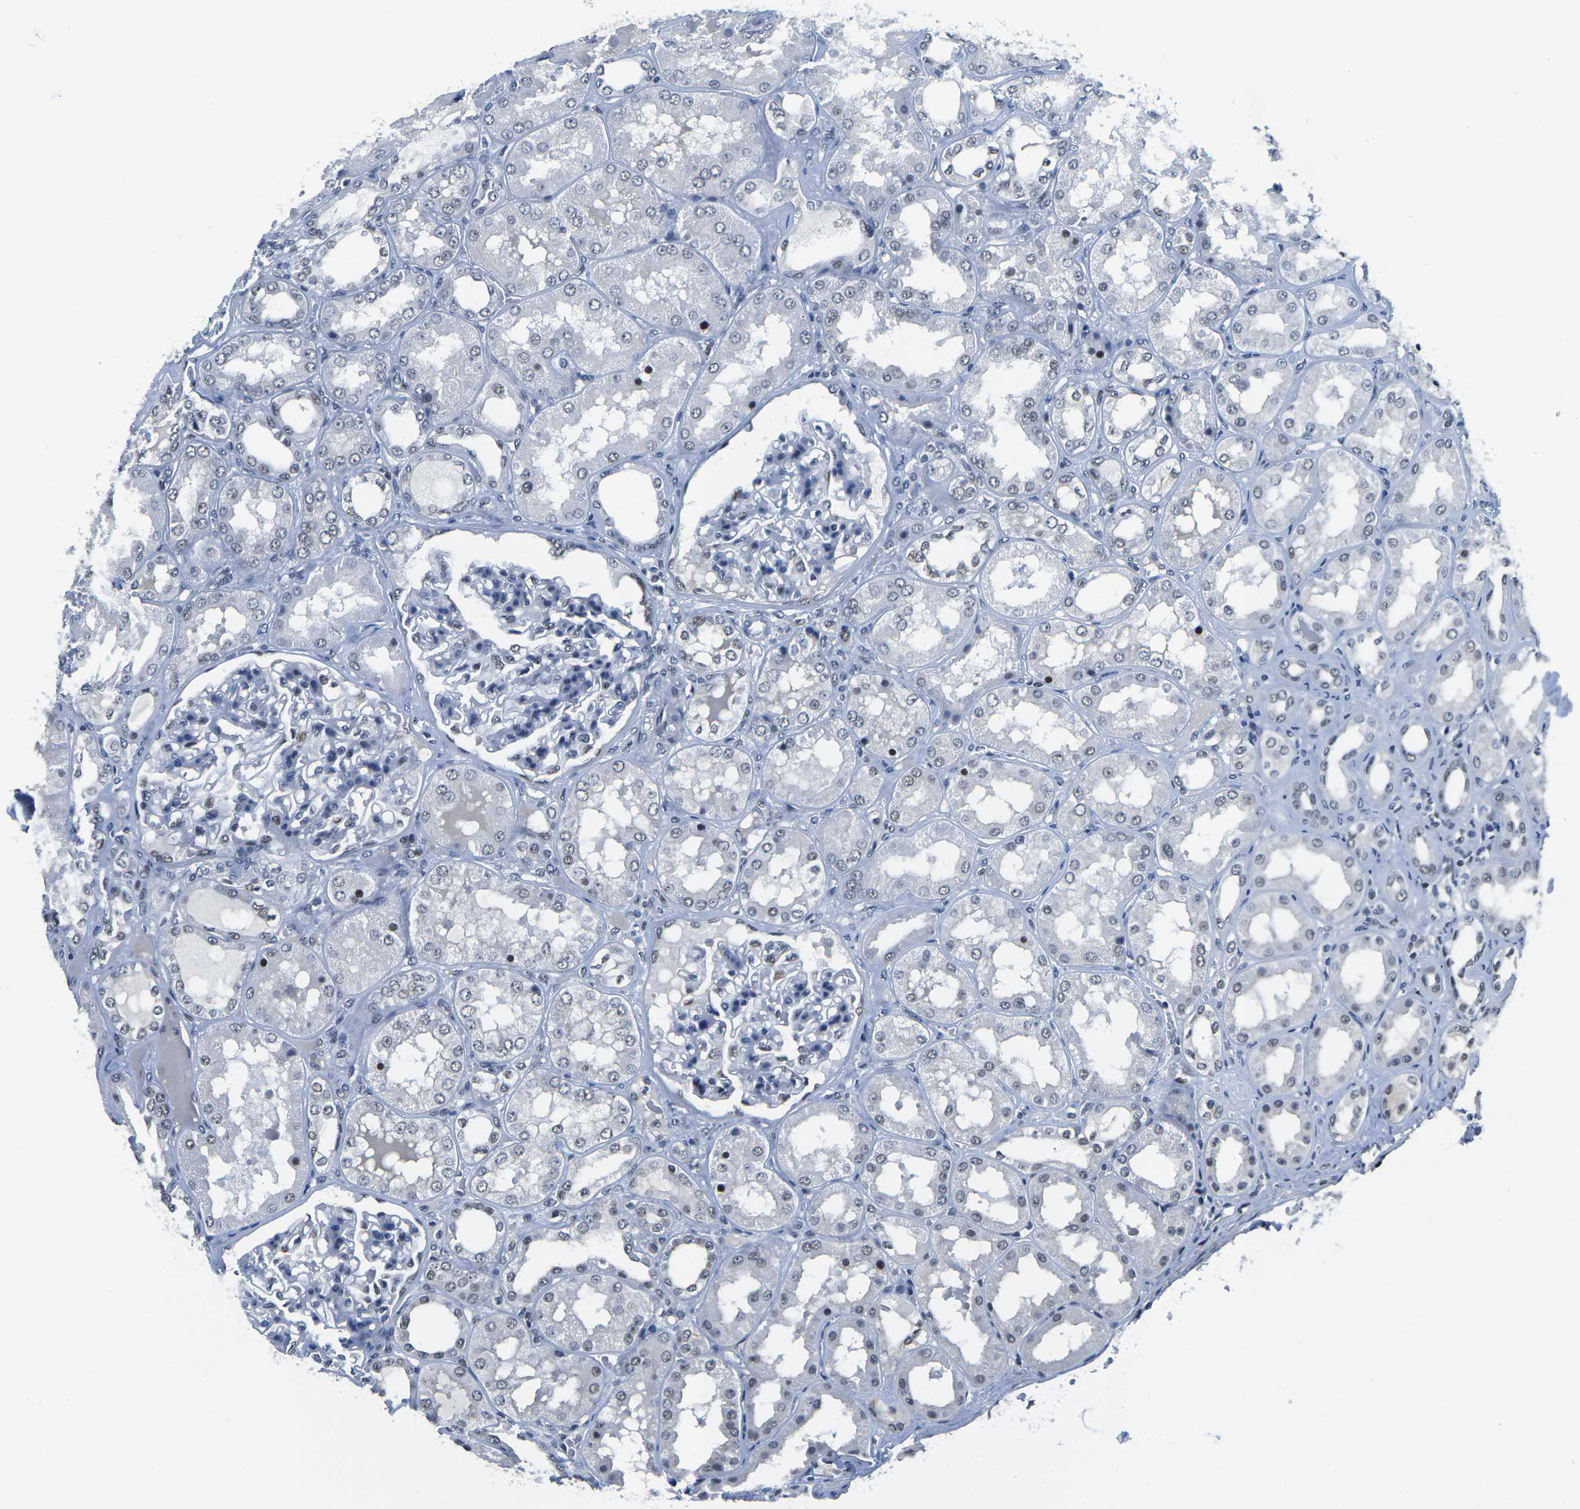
{"staining": {"intensity": "moderate", "quantity": "<25%", "location": "nuclear"}, "tissue": "kidney", "cell_type": "Cells in glomeruli", "image_type": "normal", "snomed": [{"axis": "morphology", "description": "Normal tissue, NOS"}, {"axis": "topography", "description": "Kidney"}], "caption": "Immunohistochemical staining of unremarkable kidney demonstrates <25% levels of moderate nuclear protein positivity in about <25% of cells in glomeruli. (DAB IHC with brightfield microscopy, high magnification).", "gene": "PRPF8", "patient": {"sex": "female", "age": 56}}